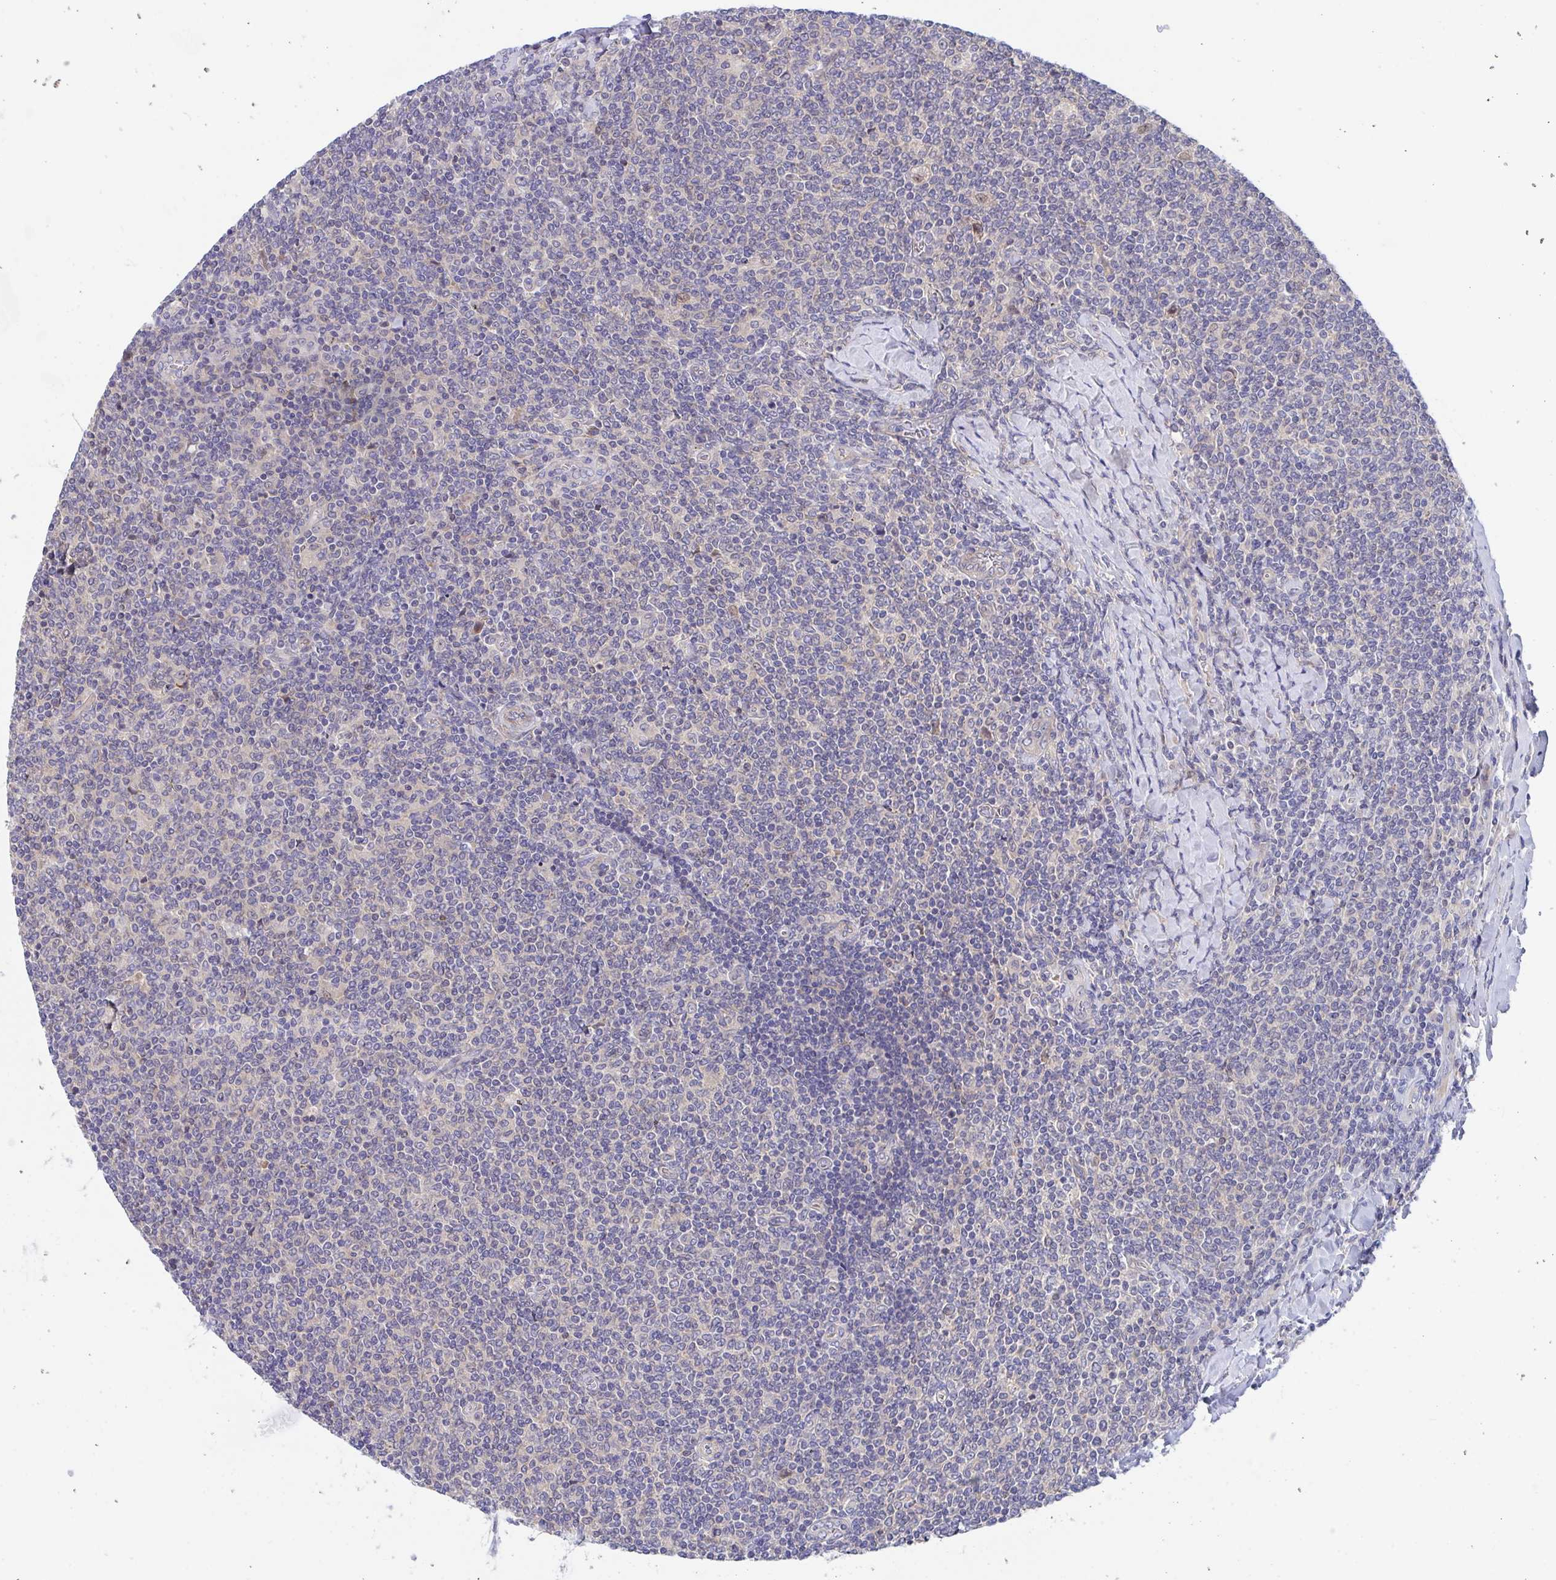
{"staining": {"intensity": "negative", "quantity": "none", "location": "none"}, "tissue": "lymphoma", "cell_type": "Tumor cells", "image_type": "cancer", "snomed": [{"axis": "morphology", "description": "Malignant lymphoma, non-Hodgkin's type, Low grade"}, {"axis": "topography", "description": "Lymph node"}], "caption": "High magnification brightfield microscopy of lymphoma stained with DAB (brown) and counterstained with hematoxylin (blue): tumor cells show no significant staining.", "gene": "P2RX3", "patient": {"sex": "male", "age": 52}}